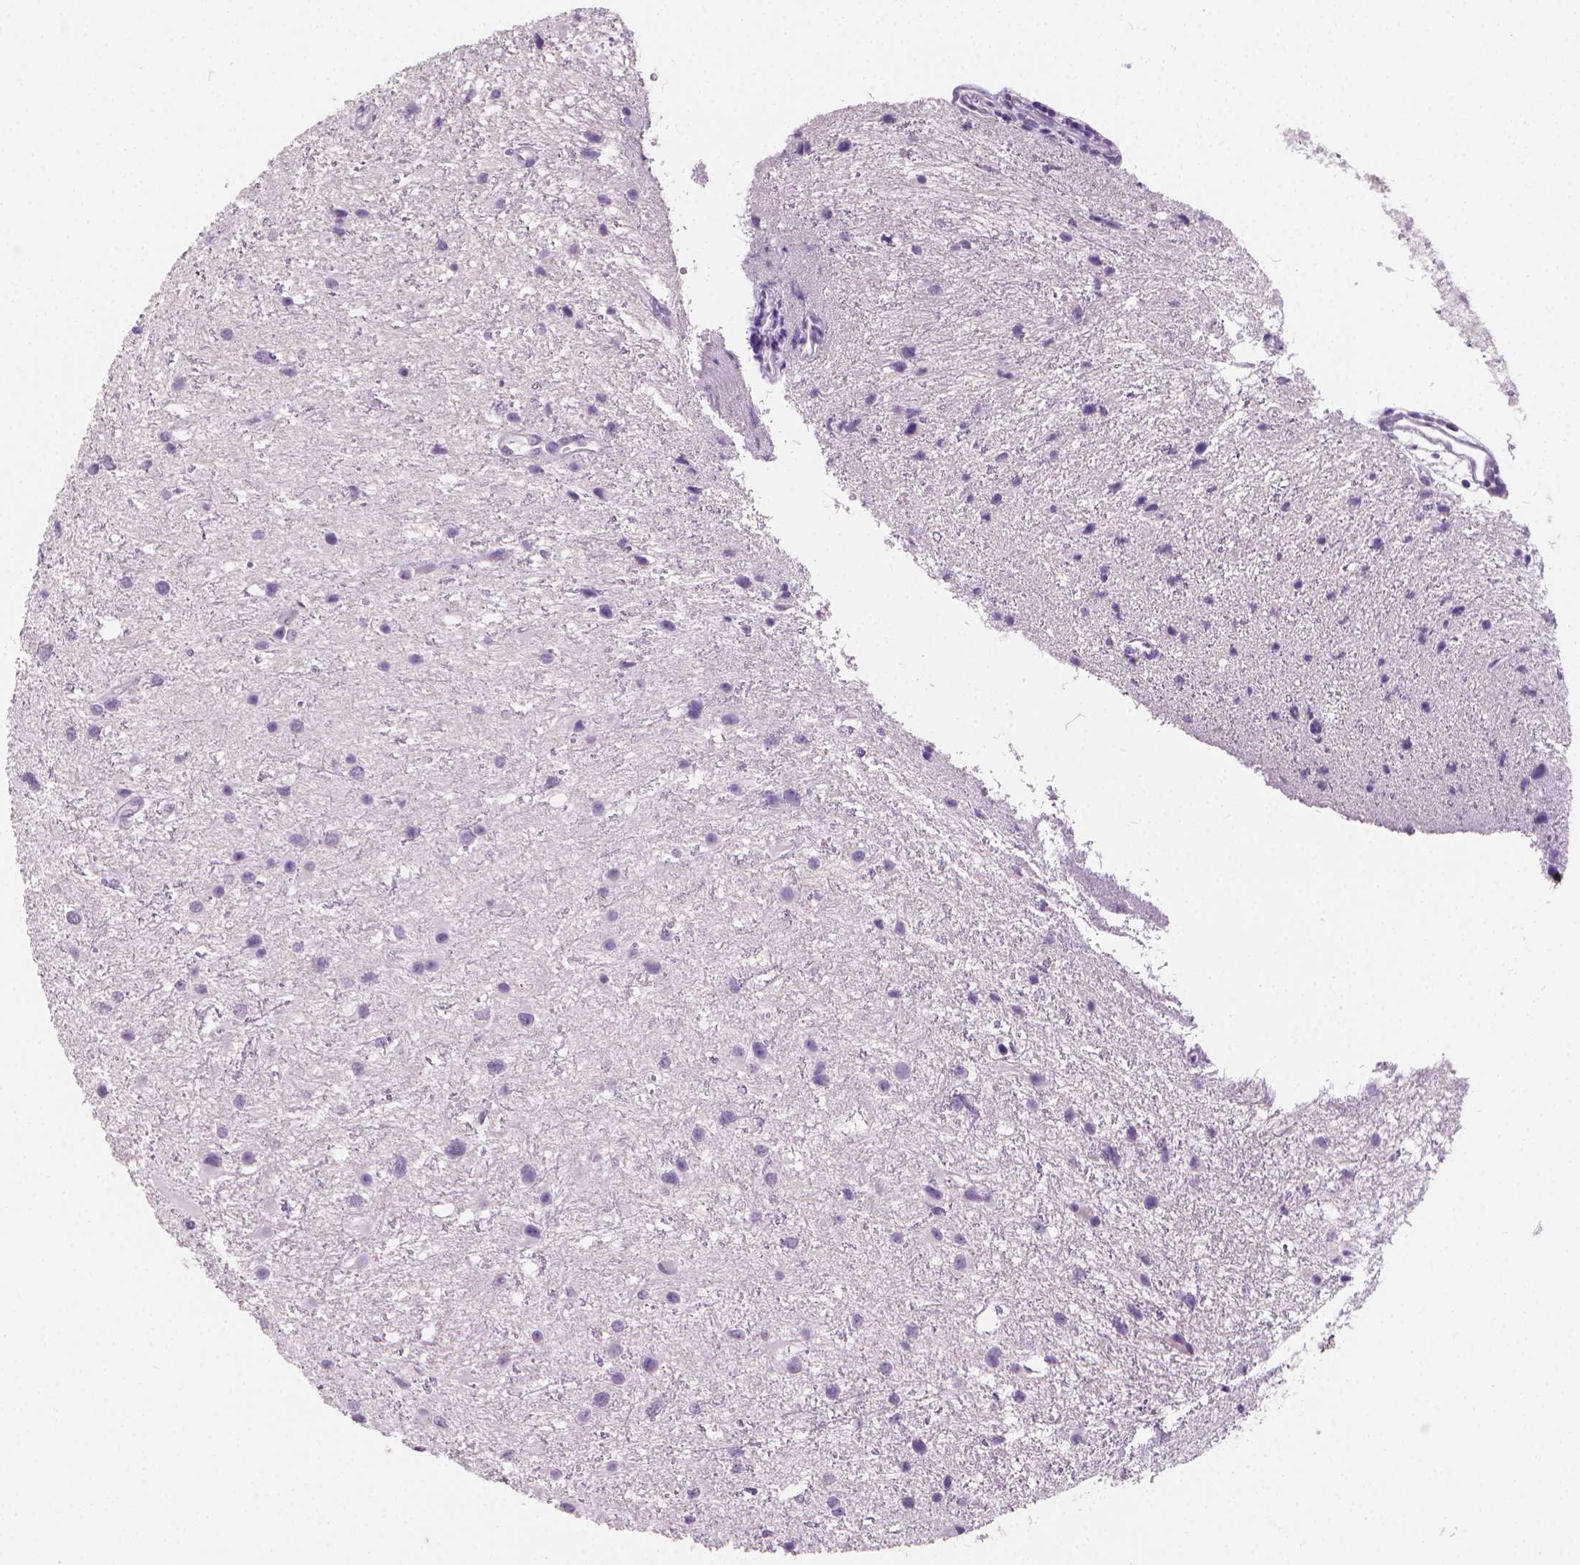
{"staining": {"intensity": "negative", "quantity": "none", "location": "none"}, "tissue": "glioma", "cell_type": "Tumor cells", "image_type": "cancer", "snomed": [{"axis": "morphology", "description": "Glioma, malignant, Low grade"}, {"axis": "topography", "description": "Brain"}], "caption": "DAB immunohistochemical staining of malignant low-grade glioma displays no significant positivity in tumor cells.", "gene": "TNNI2", "patient": {"sex": "female", "age": 32}}